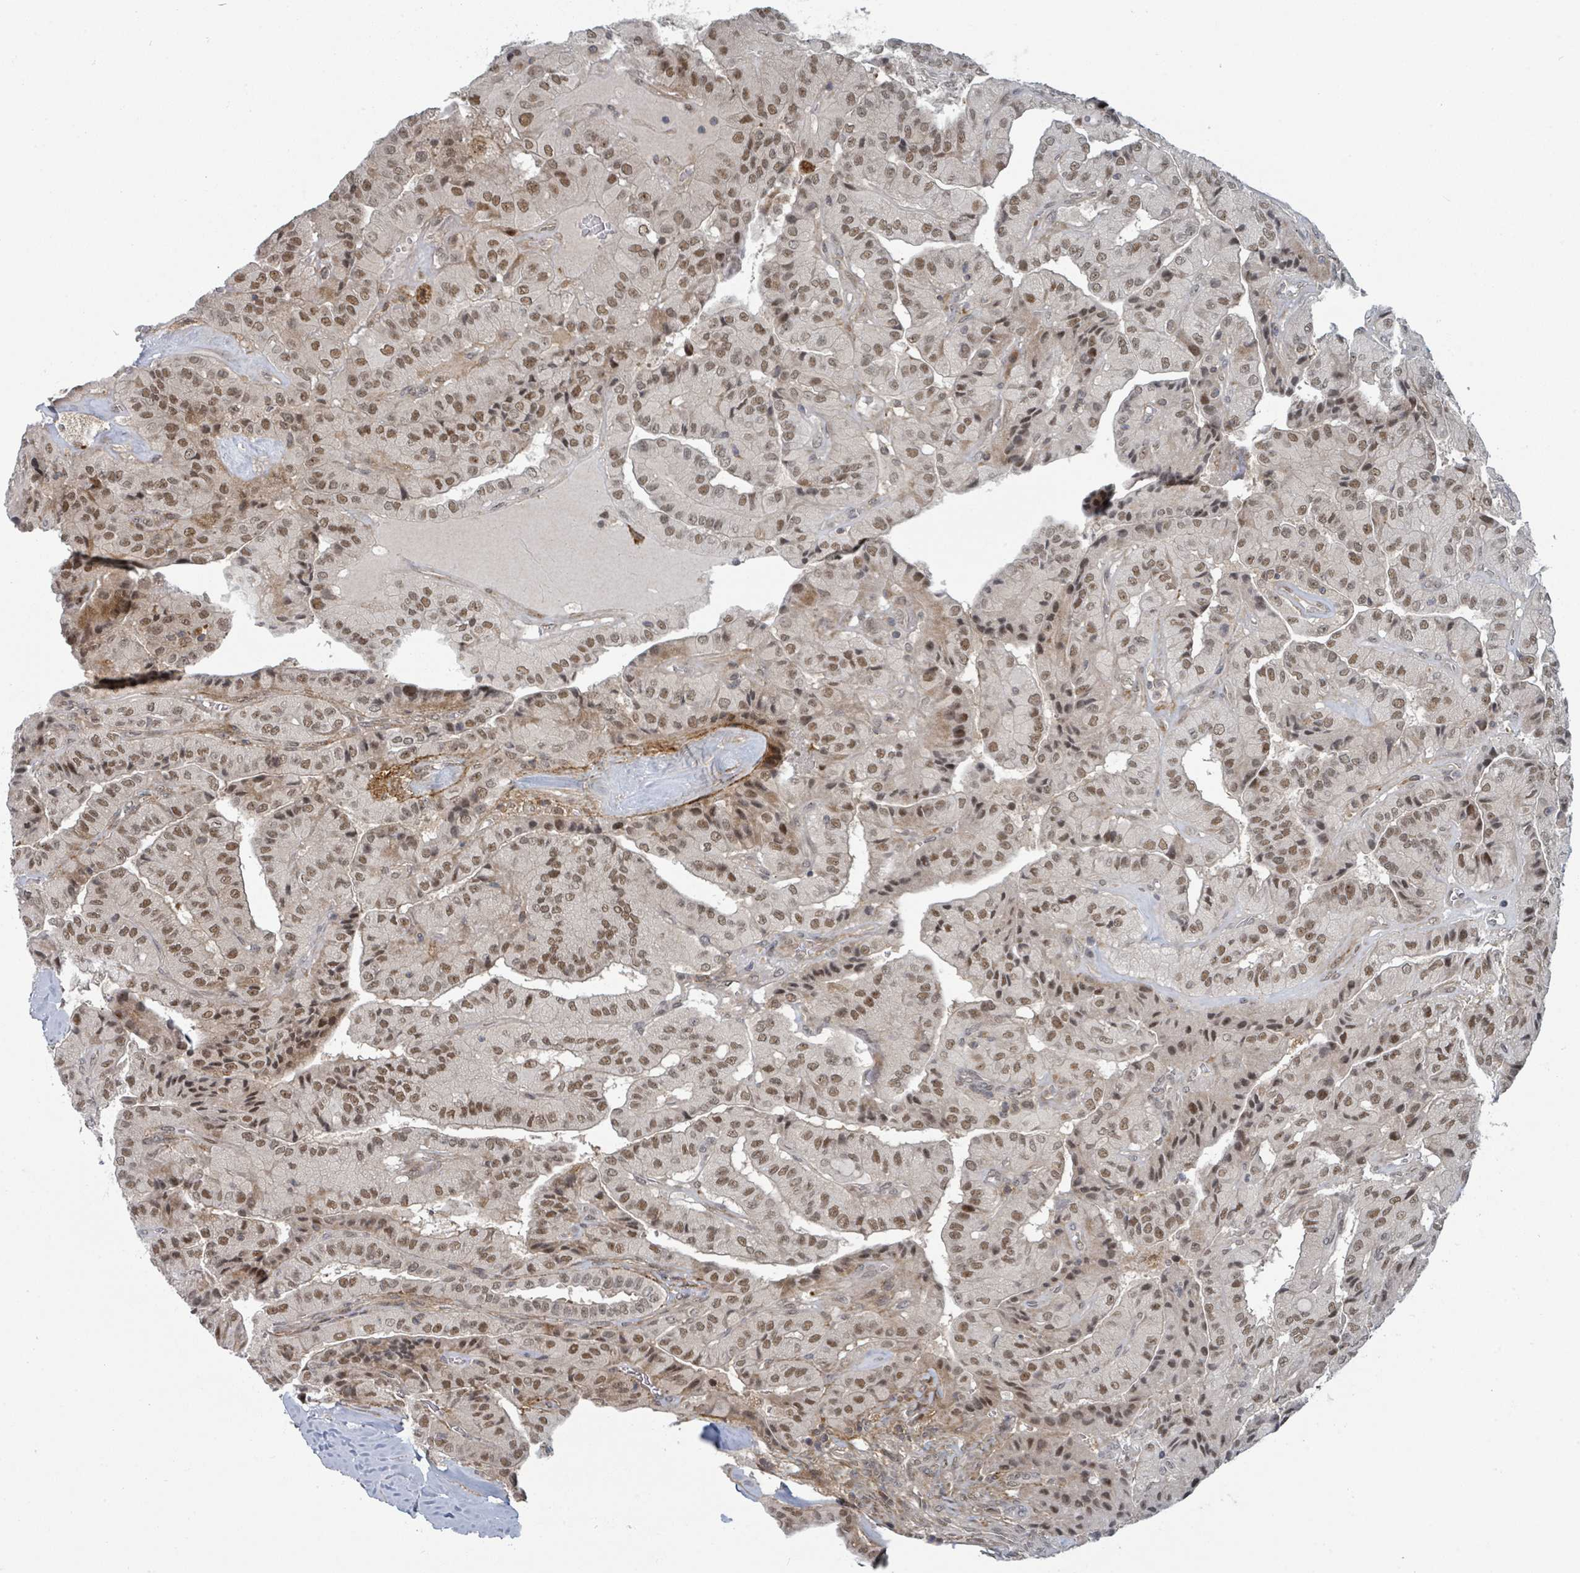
{"staining": {"intensity": "moderate", "quantity": ">75%", "location": "nuclear"}, "tissue": "thyroid cancer", "cell_type": "Tumor cells", "image_type": "cancer", "snomed": [{"axis": "morphology", "description": "Normal tissue, NOS"}, {"axis": "morphology", "description": "Papillary adenocarcinoma, NOS"}, {"axis": "topography", "description": "Thyroid gland"}], "caption": "IHC staining of papillary adenocarcinoma (thyroid), which reveals medium levels of moderate nuclear staining in about >75% of tumor cells indicating moderate nuclear protein positivity. The staining was performed using DAB (brown) for protein detection and nuclei were counterstained in hematoxylin (blue).", "gene": "GTF3C1", "patient": {"sex": "female", "age": 59}}